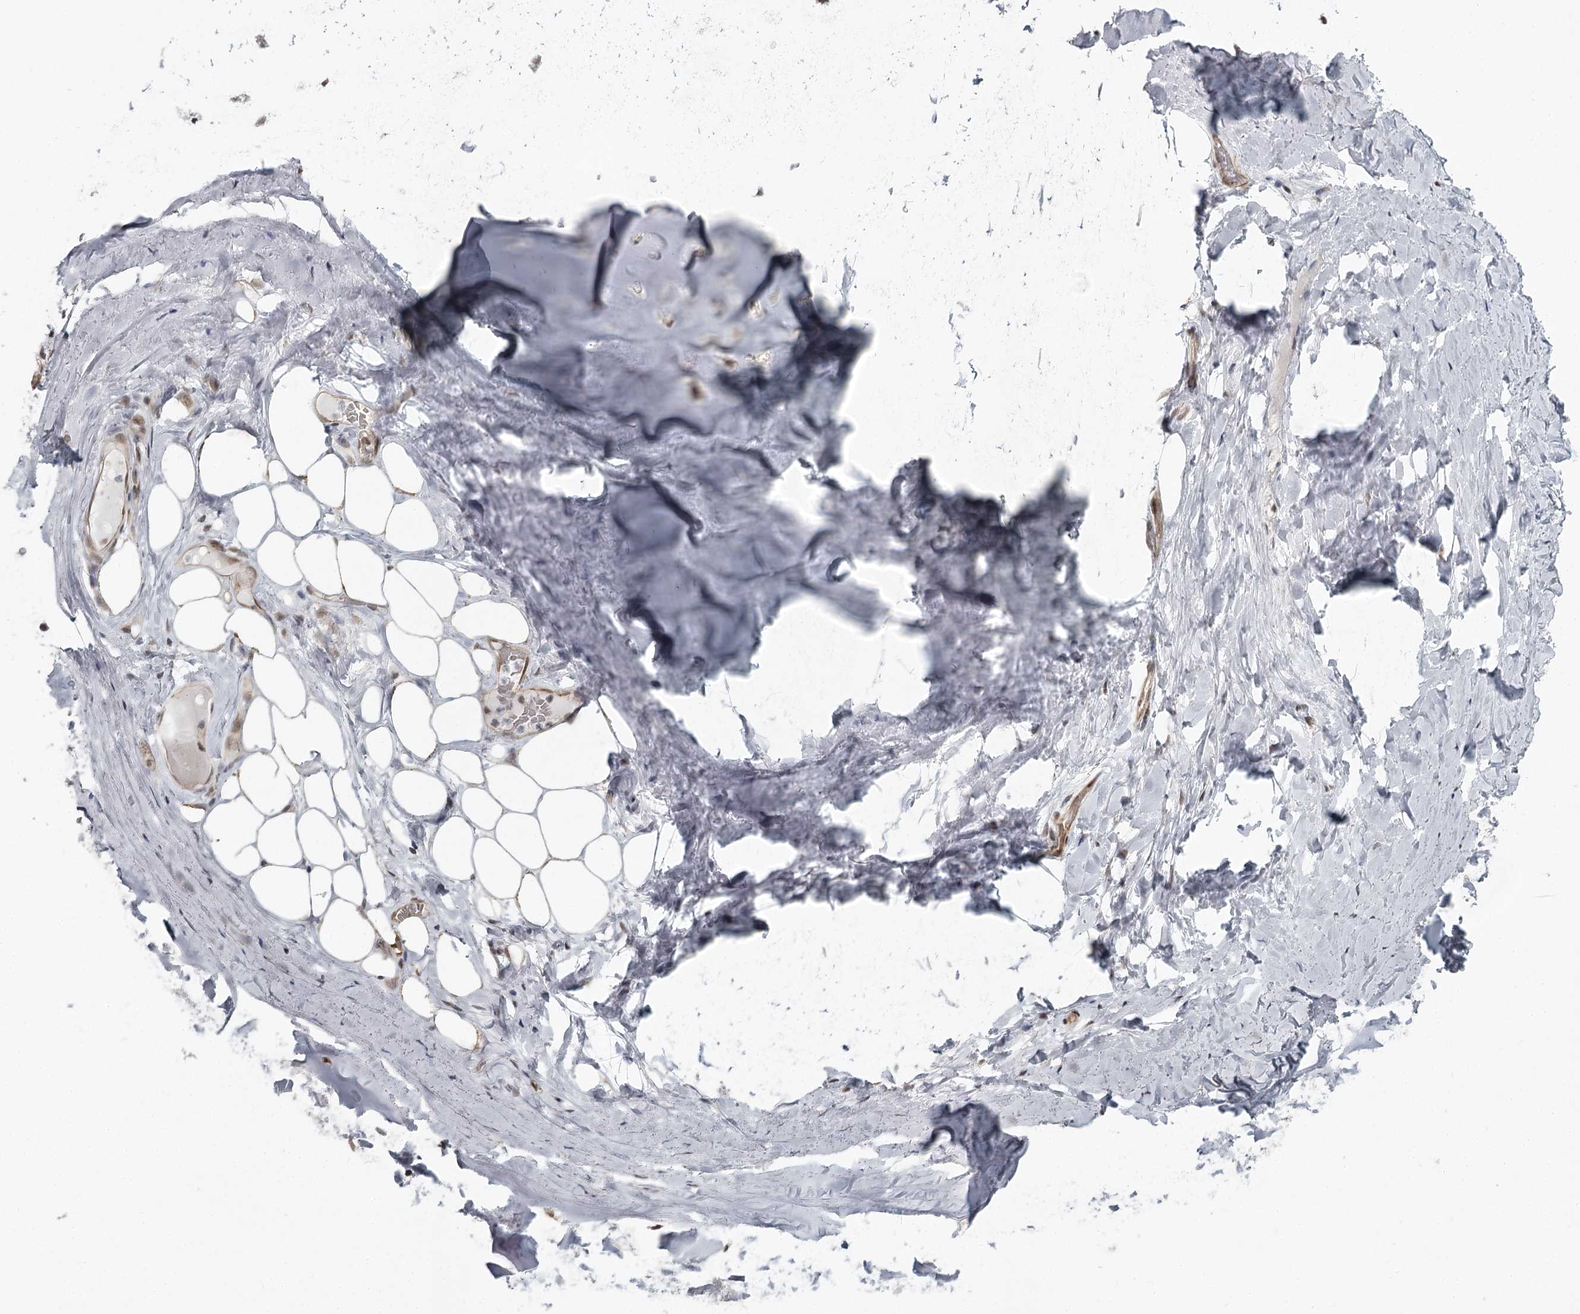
{"staining": {"intensity": "weak", "quantity": "<25%", "location": "nuclear"}, "tissue": "adipose tissue", "cell_type": "Adipocytes", "image_type": "normal", "snomed": [{"axis": "morphology", "description": "Normal tissue, NOS"}, {"axis": "topography", "description": "Lymph node"}, {"axis": "topography", "description": "Cartilage tissue"}, {"axis": "topography", "description": "Bronchus"}], "caption": "Histopathology image shows no significant protein positivity in adipocytes of normal adipose tissue.", "gene": "FAM13C", "patient": {"sex": "male", "age": 63}}